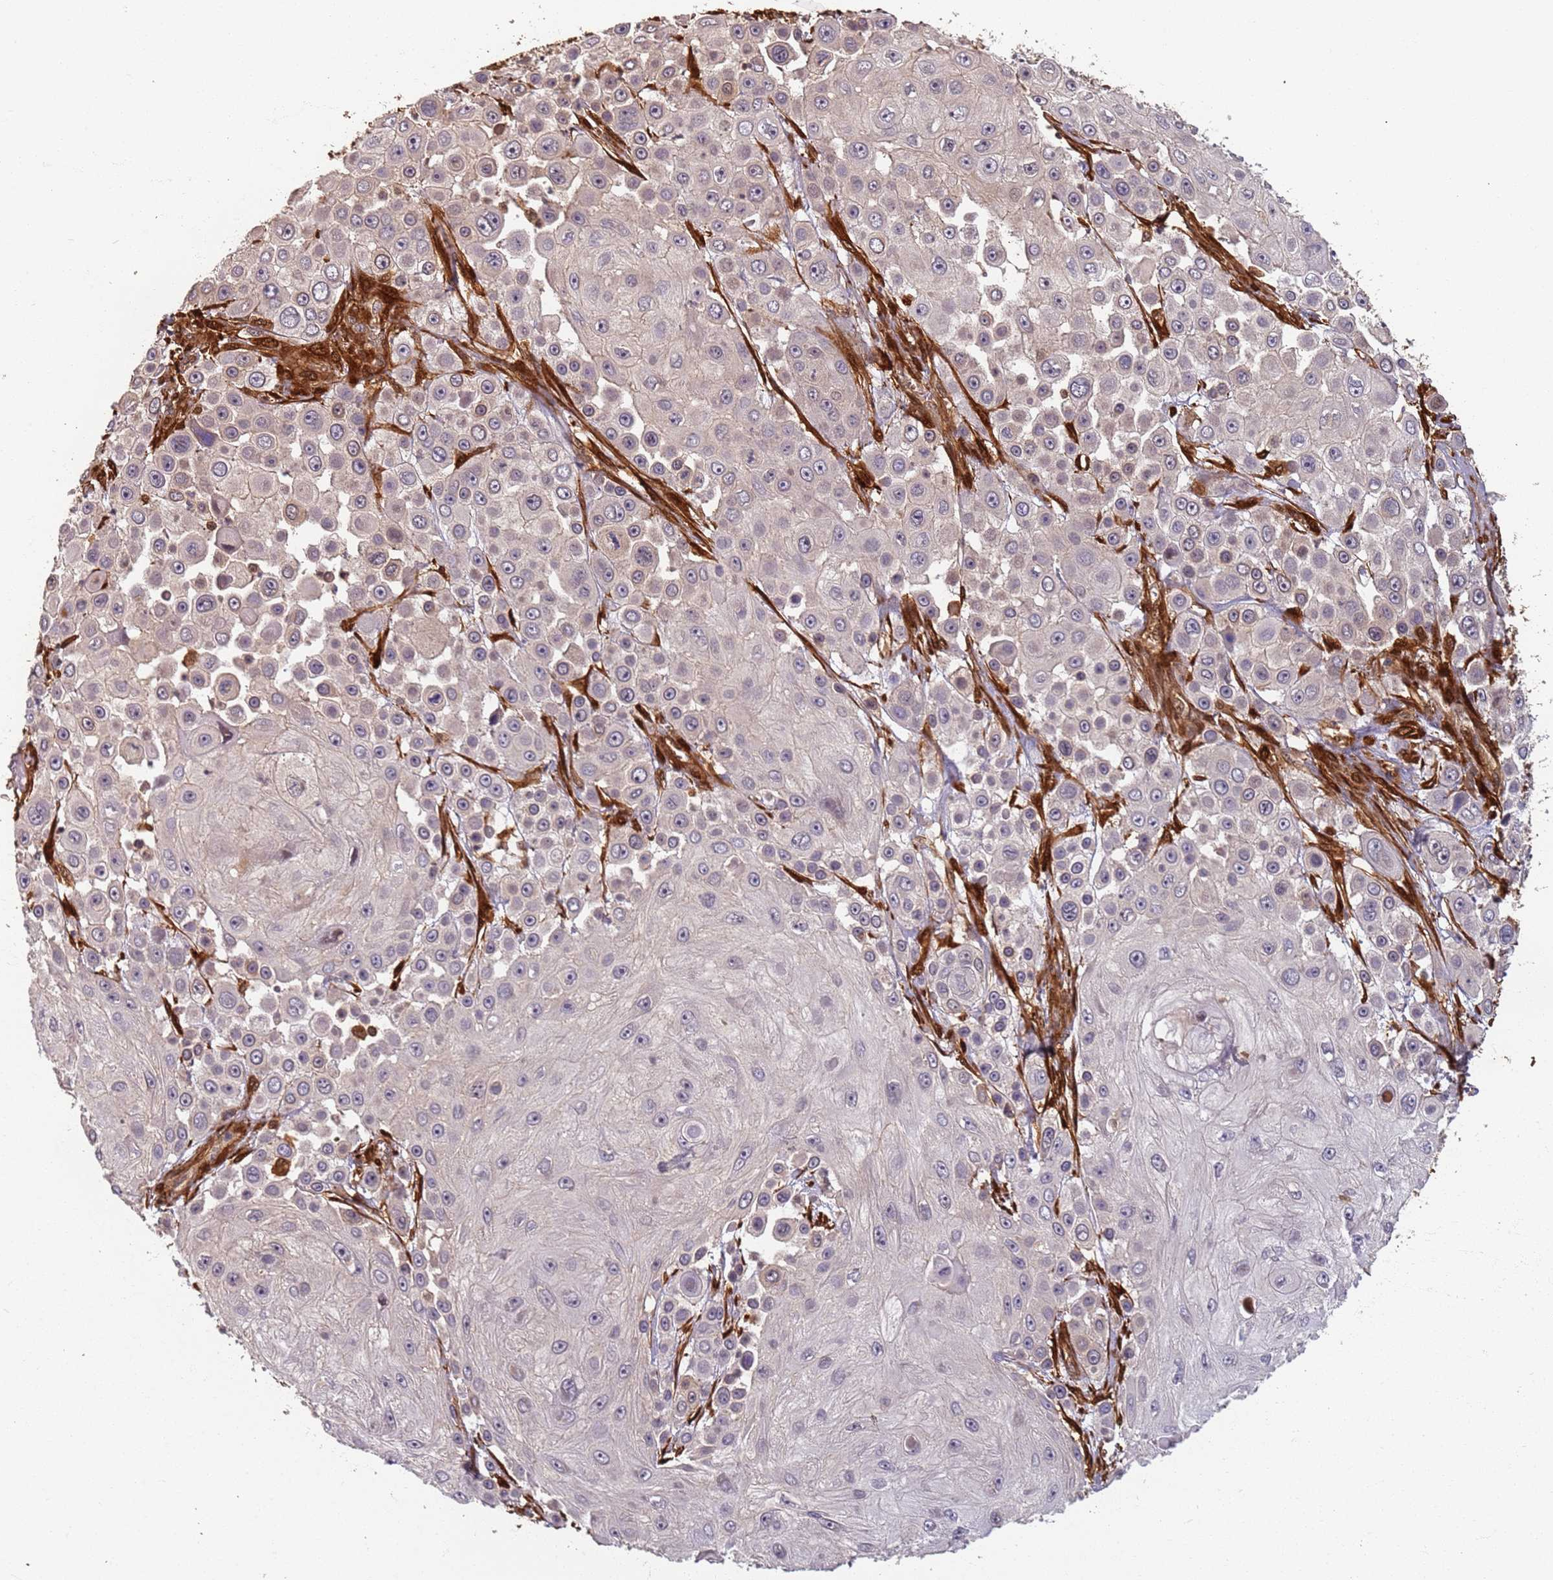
{"staining": {"intensity": "weak", "quantity": "<25%", "location": "nuclear"}, "tissue": "skin cancer", "cell_type": "Tumor cells", "image_type": "cancer", "snomed": [{"axis": "morphology", "description": "Squamous cell carcinoma, NOS"}, {"axis": "topography", "description": "Skin"}], "caption": "DAB immunohistochemical staining of human squamous cell carcinoma (skin) displays no significant expression in tumor cells. The staining is performed using DAB brown chromogen with nuclei counter-stained in using hematoxylin.", "gene": "SDCCAG8", "patient": {"sex": "male", "age": 67}}